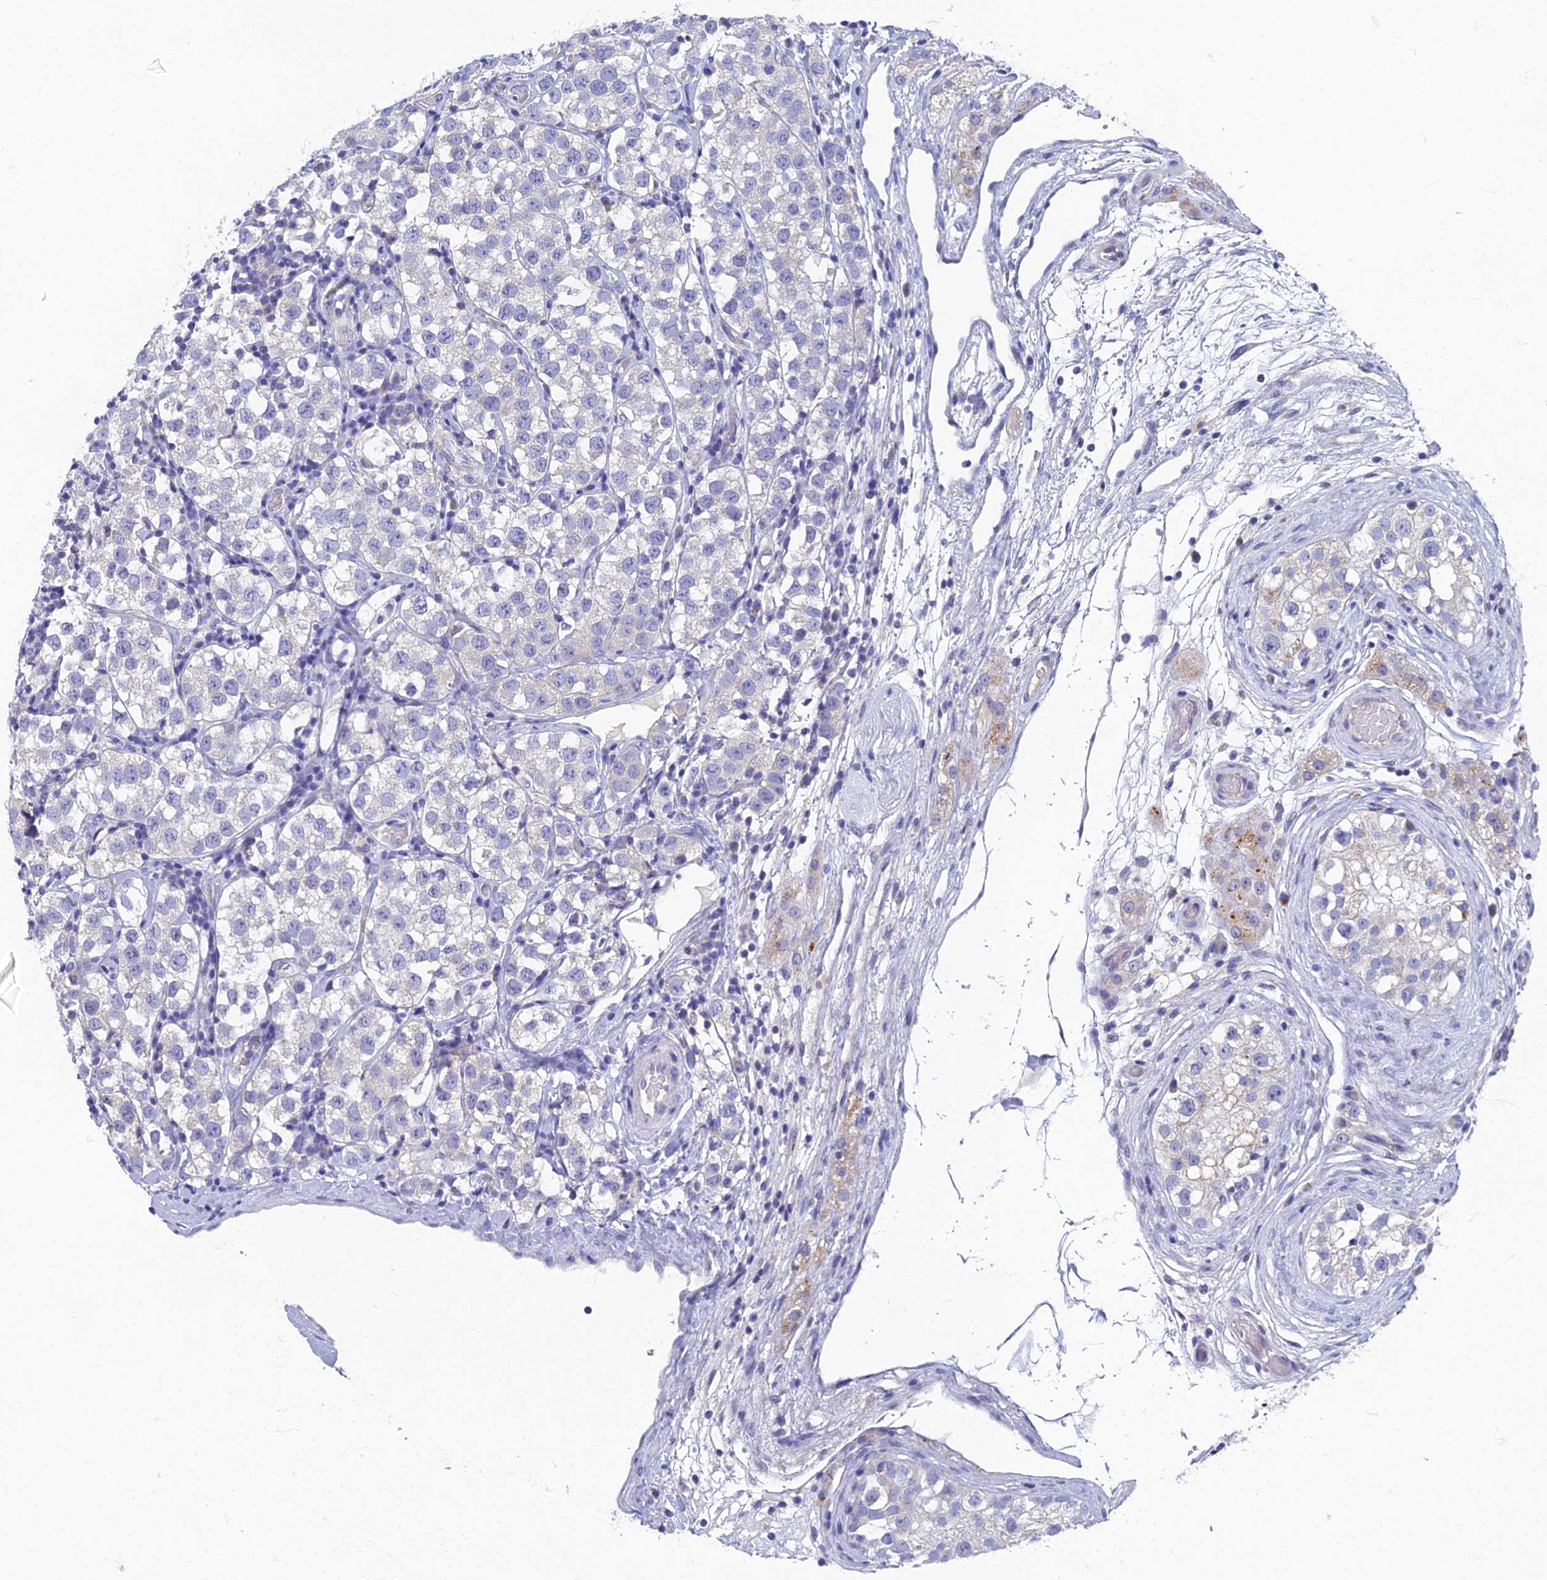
{"staining": {"intensity": "negative", "quantity": "none", "location": "none"}, "tissue": "testis cancer", "cell_type": "Tumor cells", "image_type": "cancer", "snomed": [{"axis": "morphology", "description": "Seminoma, NOS"}, {"axis": "topography", "description": "Testis"}], "caption": "The IHC micrograph has no significant staining in tumor cells of testis cancer (seminoma) tissue.", "gene": "SPIN4", "patient": {"sex": "male", "age": 34}}